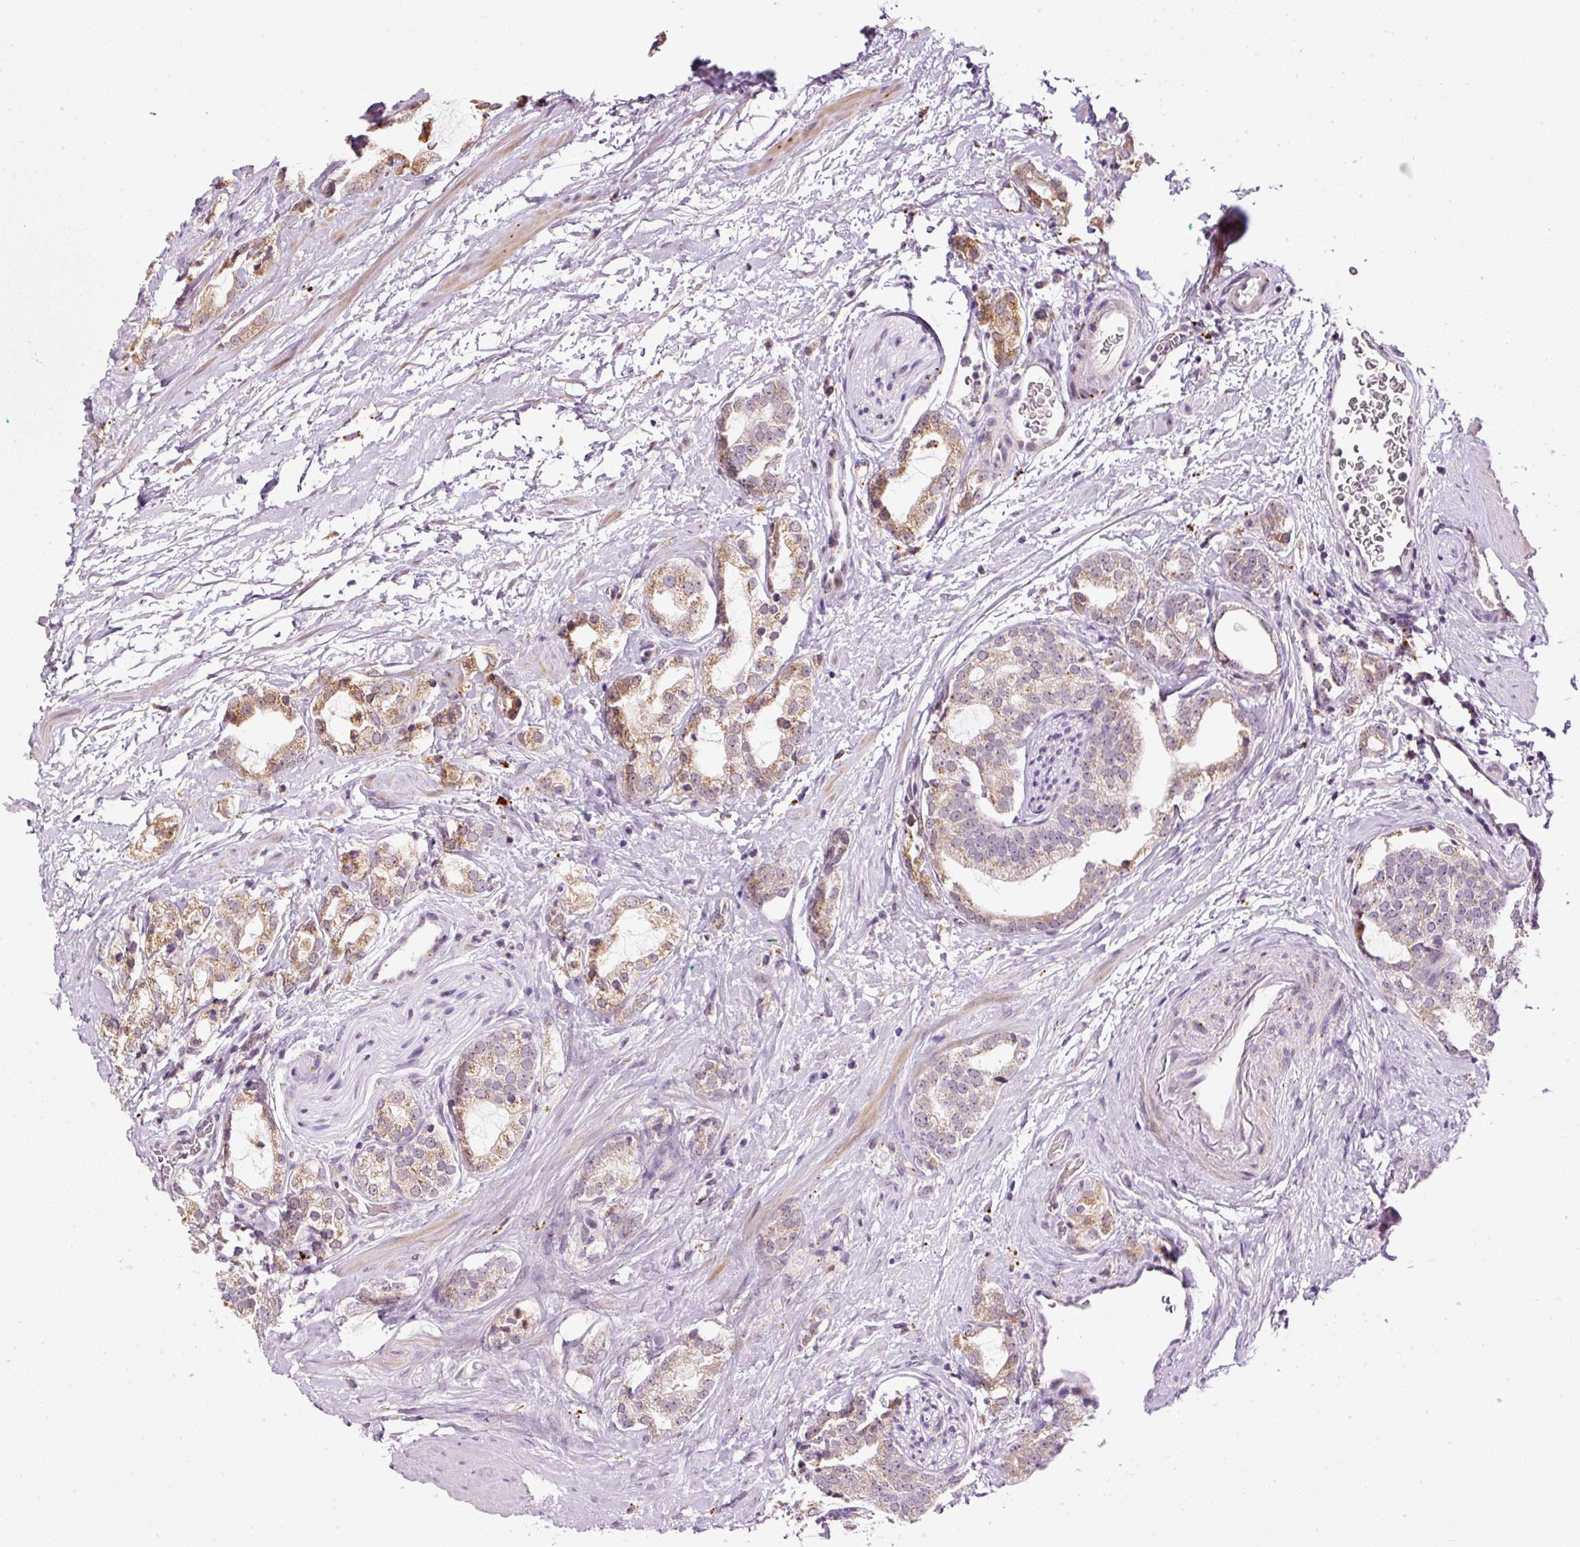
{"staining": {"intensity": "moderate", "quantity": "25%-75%", "location": "cytoplasmic/membranous"}, "tissue": "prostate cancer", "cell_type": "Tumor cells", "image_type": "cancer", "snomed": [{"axis": "morphology", "description": "Adenocarcinoma, High grade"}, {"axis": "topography", "description": "Prostate"}], "caption": "About 25%-75% of tumor cells in high-grade adenocarcinoma (prostate) show moderate cytoplasmic/membranous protein positivity as visualized by brown immunohistochemical staining.", "gene": "ZNF639", "patient": {"sex": "male", "age": 64}}